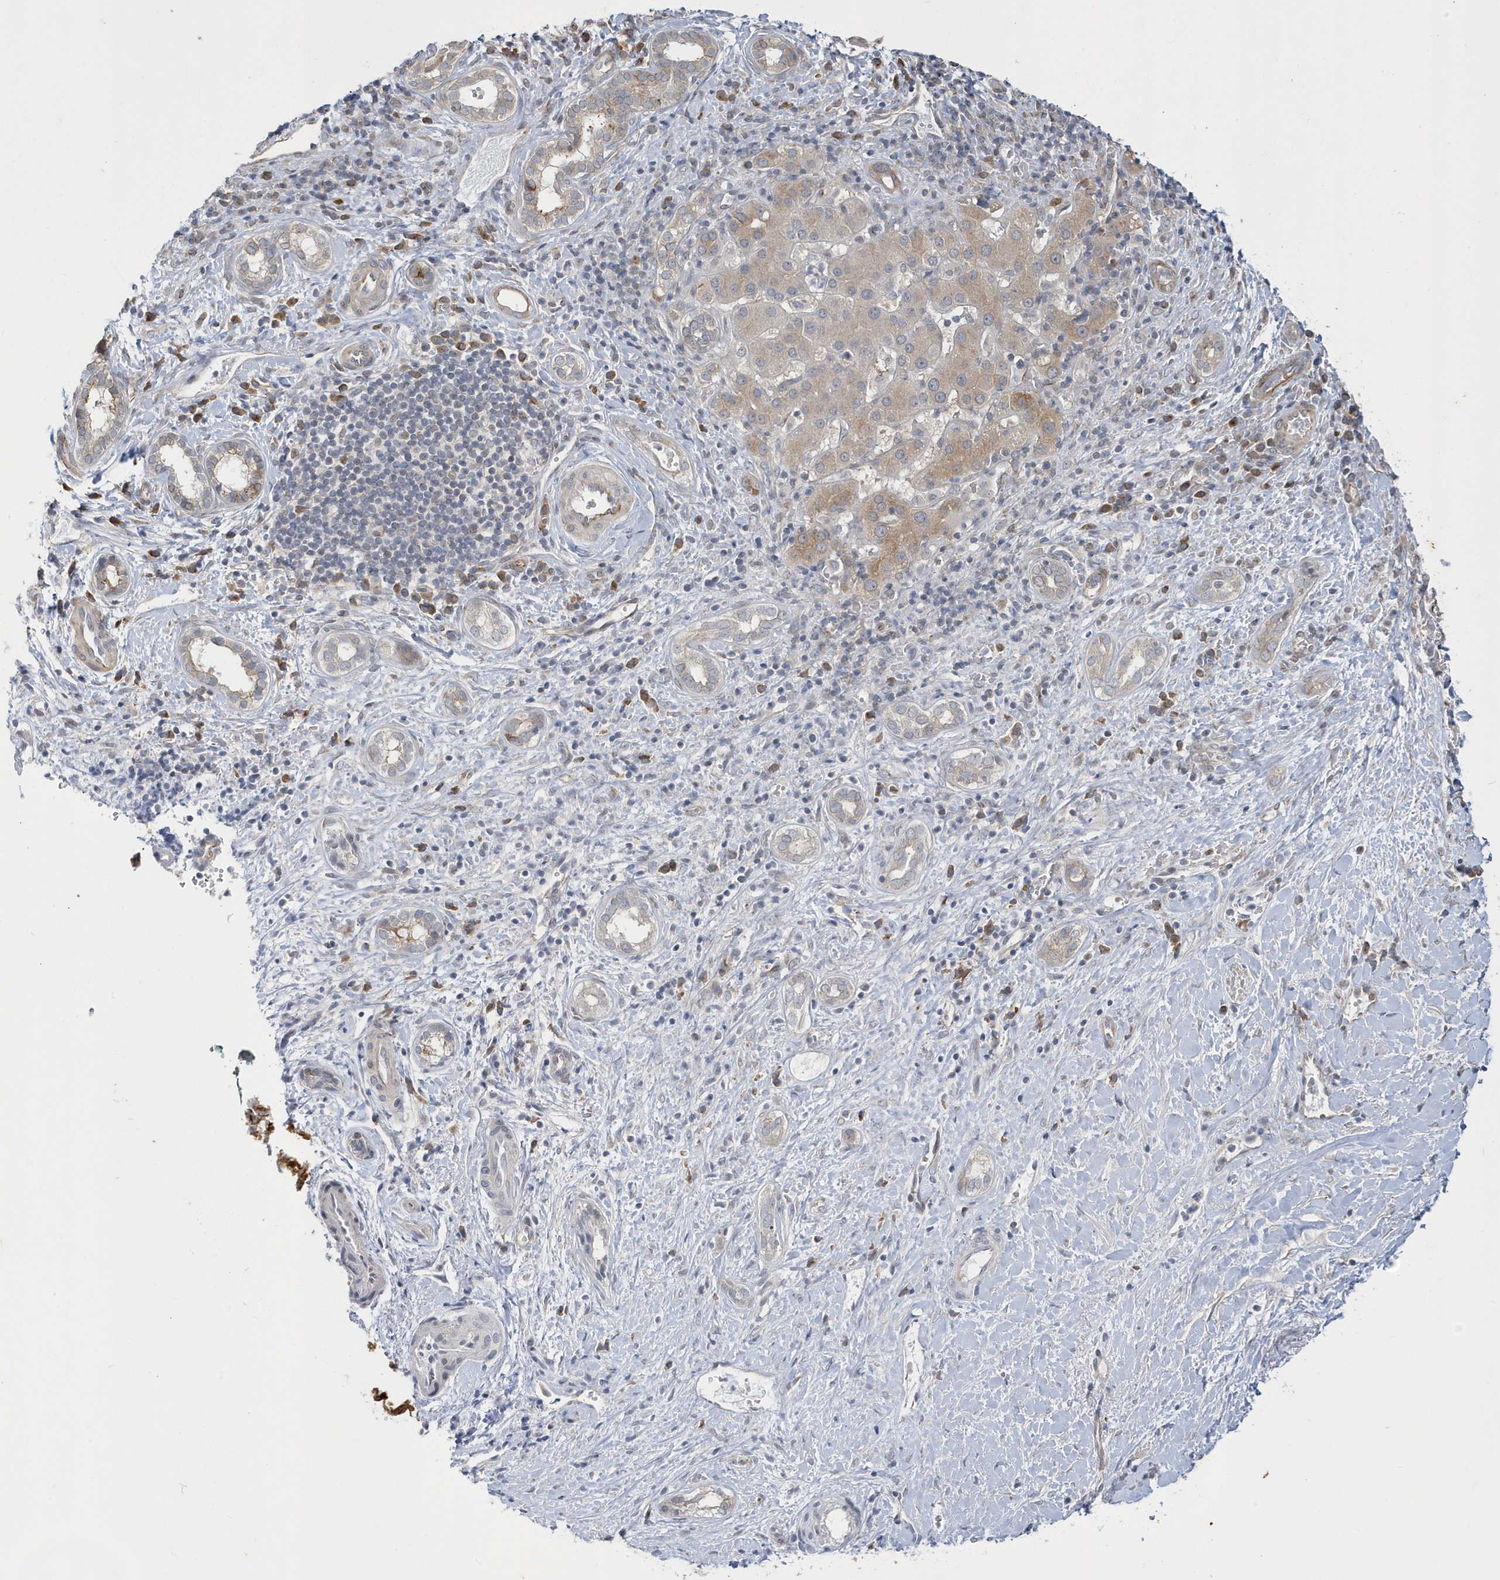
{"staining": {"intensity": "strong", "quantity": "25%-75%", "location": "cytoplasmic/membranous"}, "tissue": "liver cancer", "cell_type": "Tumor cells", "image_type": "cancer", "snomed": [{"axis": "morphology", "description": "Cholangiocarcinoma"}, {"axis": "topography", "description": "Liver"}], "caption": "Protein staining of liver cancer (cholangiocarcinoma) tissue demonstrates strong cytoplasmic/membranous expression in about 25%-75% of tumor cells.", "gene": "ZNF654", "patient": {"sex": "female", "age": 75}}